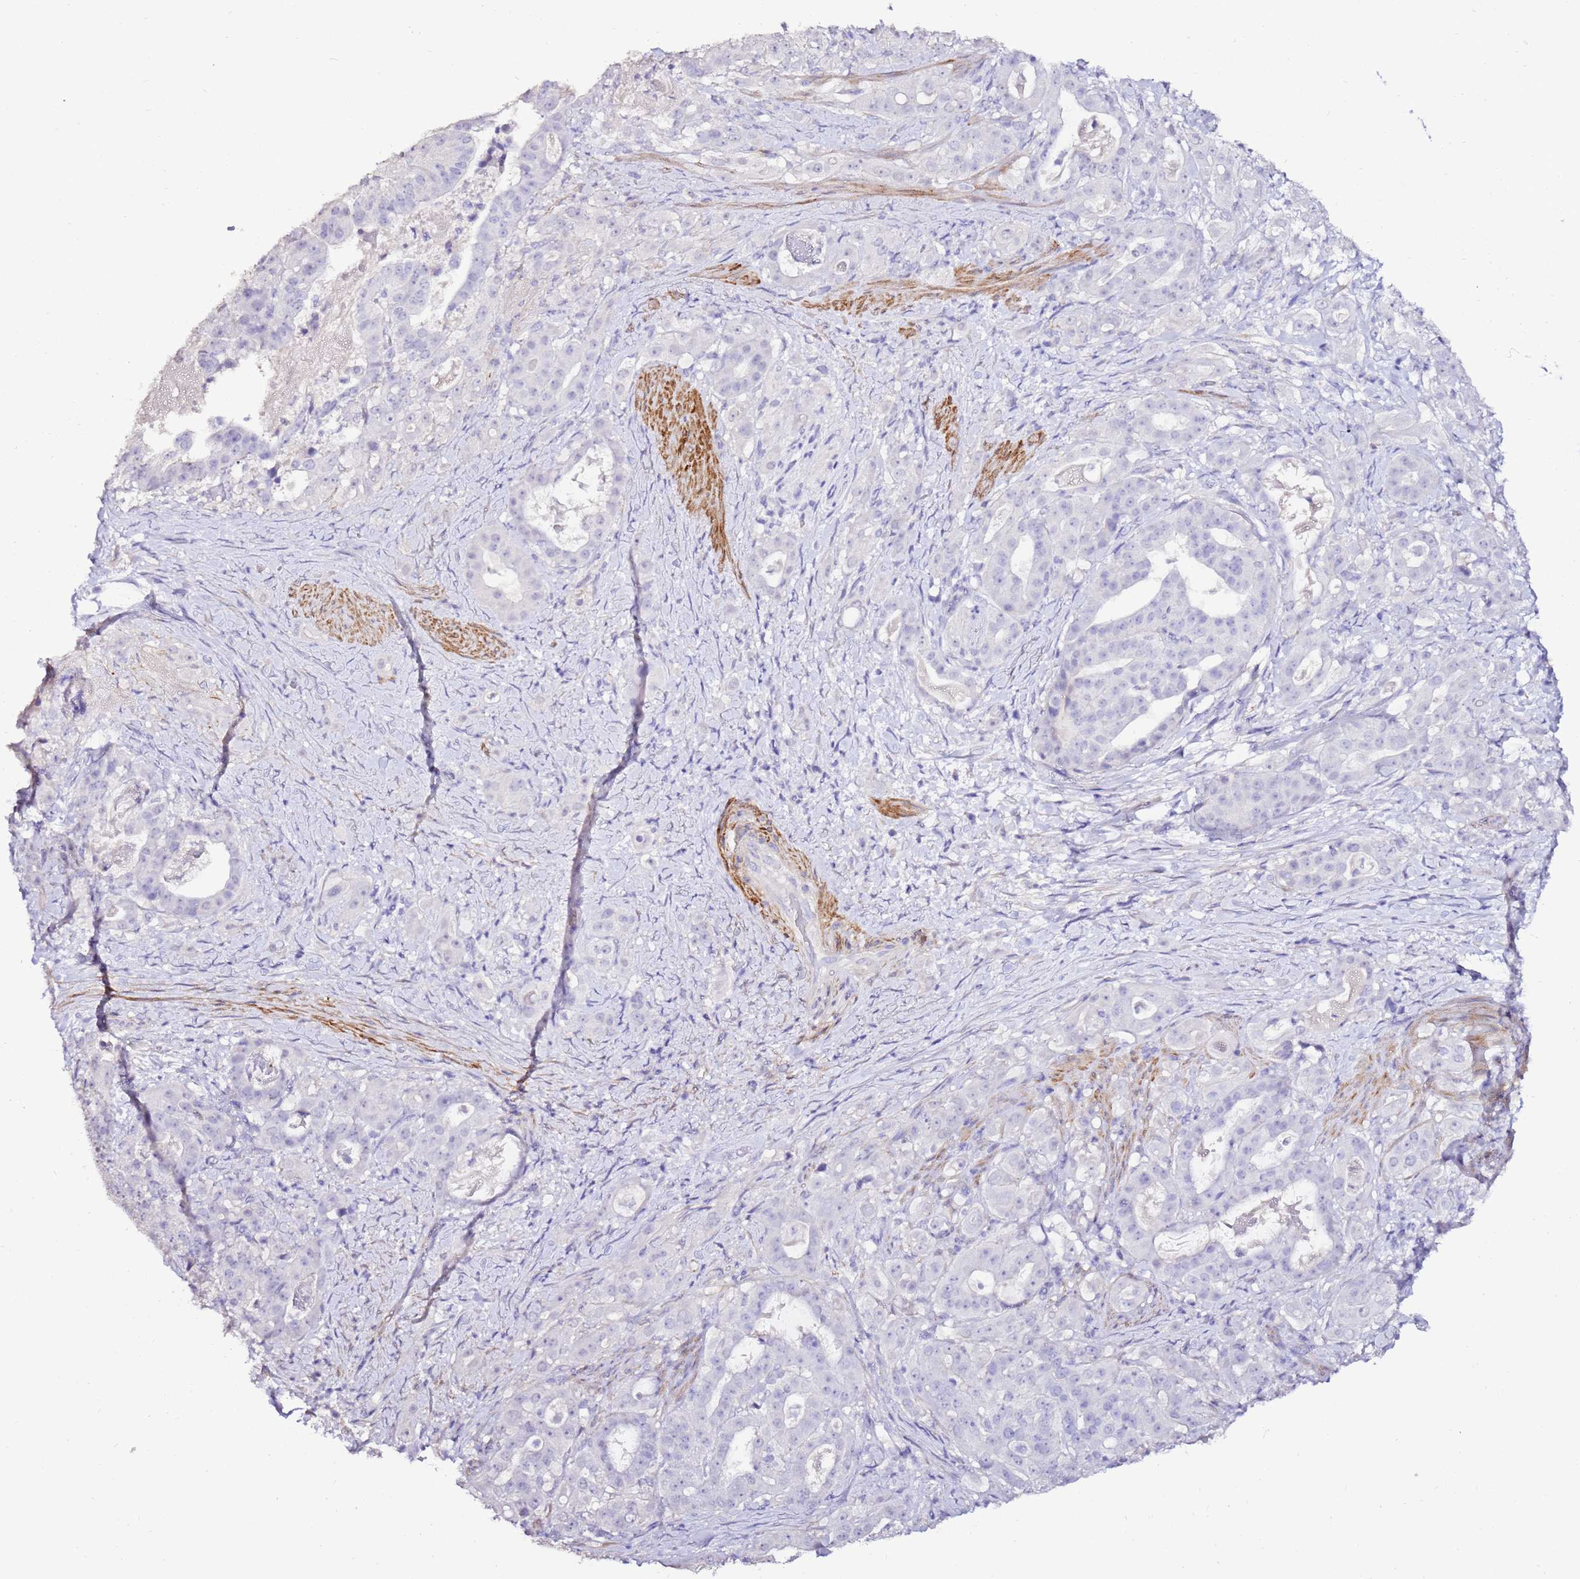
{"staining": {"intensity": "negative", "quantity": "none", "location": "none"}, "tissue": "stomach cancer", "cell_type": "Tumor cells", "image_type": "cancer", "snomed": [{"axis": "morphology", "description": "Adenocarcinoma, NOS"}, {"axis": "topography", "description": "Stomach"}], "caption": "High power microscopy histopathology image of an immunohistochemistry (IHC) micrograph of adenocarcinoma (stomach), revealing no significant expression in tumor cells. (DAB IHC with hematoxylin counter stain).", "gene": "ART5", "patient": {"sex": "male", "age": 48}}